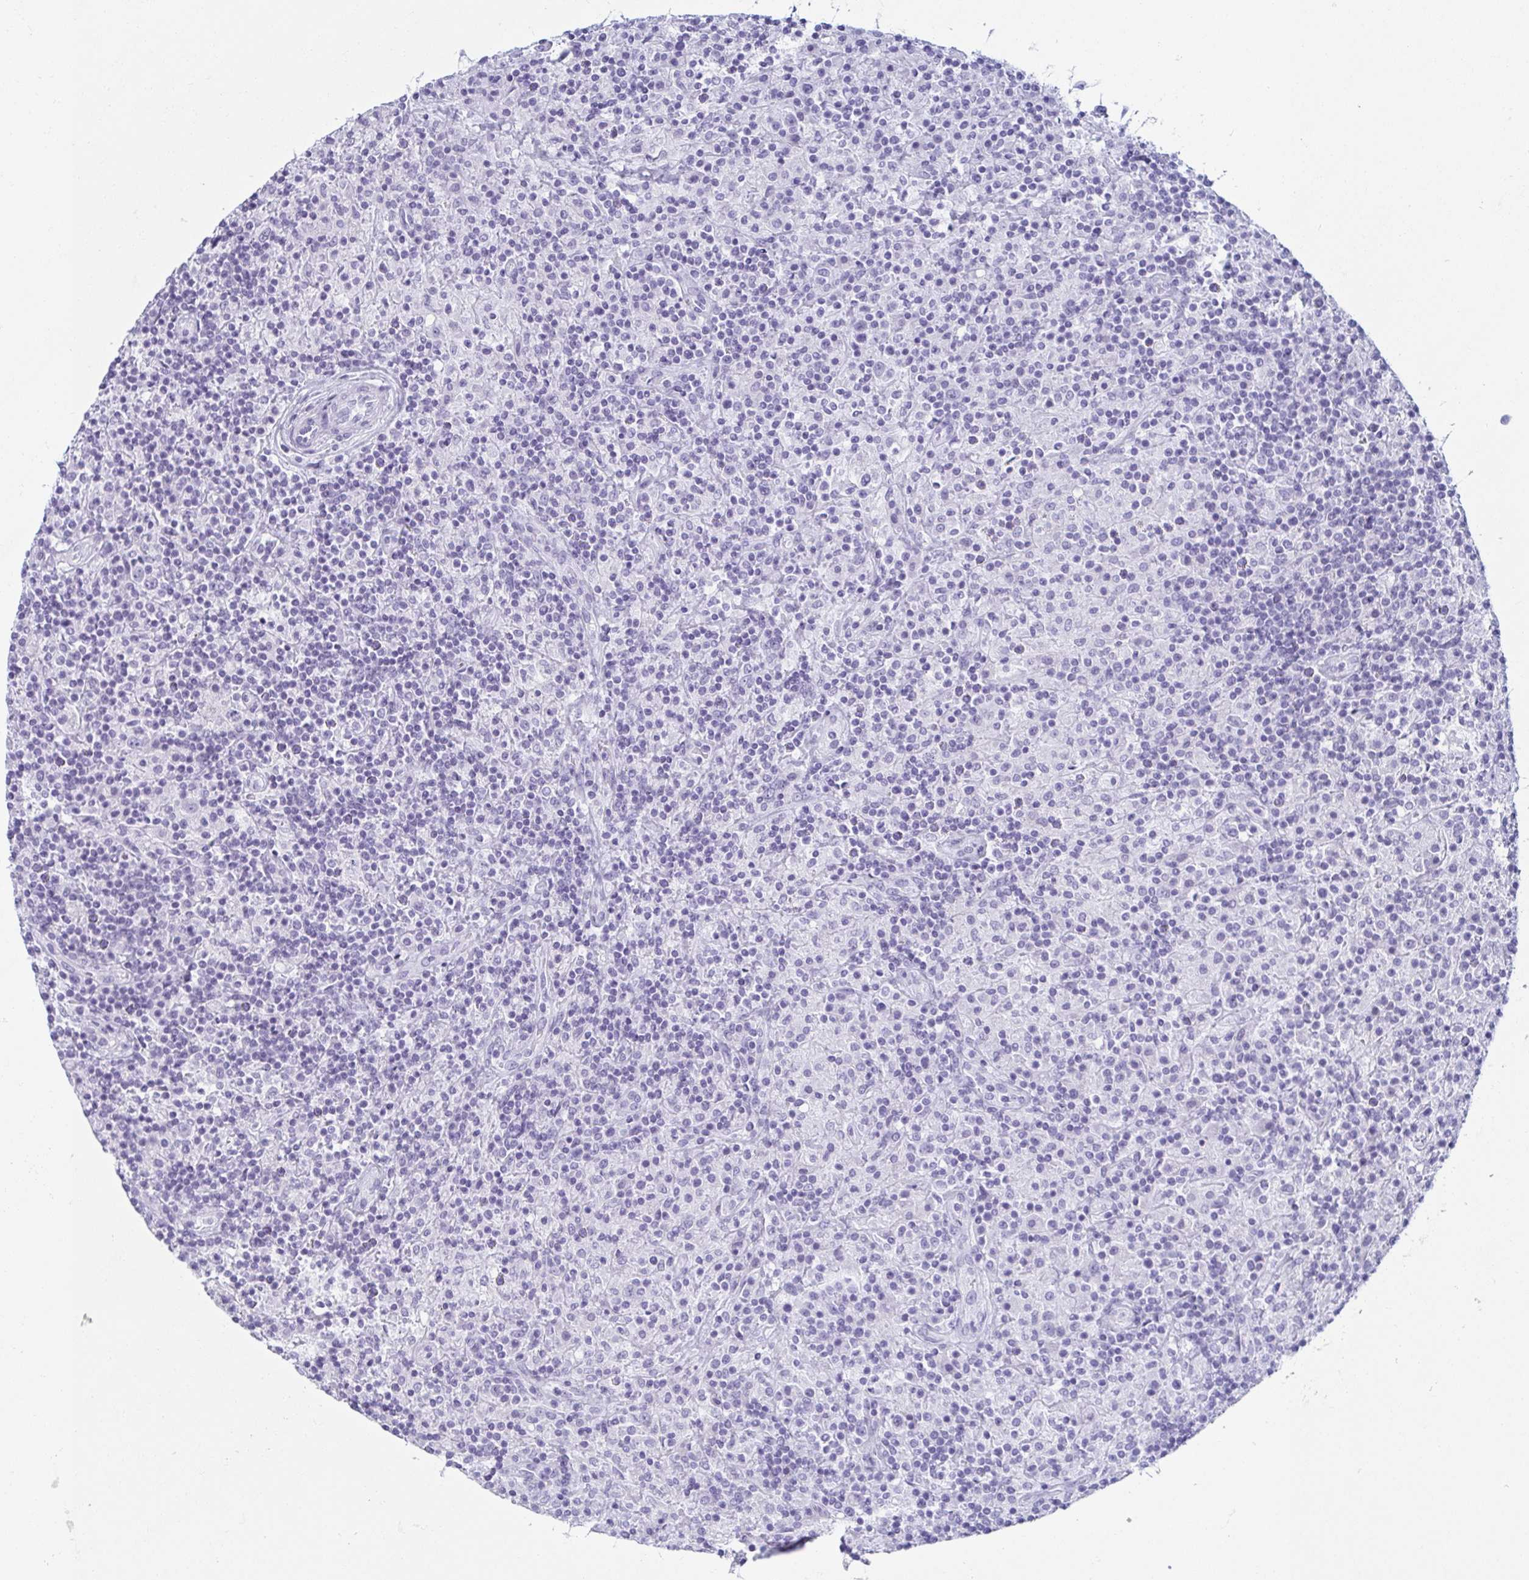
{"staining": {"intensity": "negative", "quantity": "none", "location": "none"}, "tissue": "lymphoma", "cell_type": "Tumor cells", "image_type": "cancer", "snomed": [{"axis": "morphology", "description": "Hodgkin's disease, NOS"}, {"axis": "topography", "description": "Lymph node"}], "caption": "Micrograph shows no significant protein positivity in tumor cells of lymphoma. (Immunohistochemistry (ihc), brightfield microscopy, high magnification).", "gene": "ZG16B", "patient": {"sex": "male", "age": 70}}